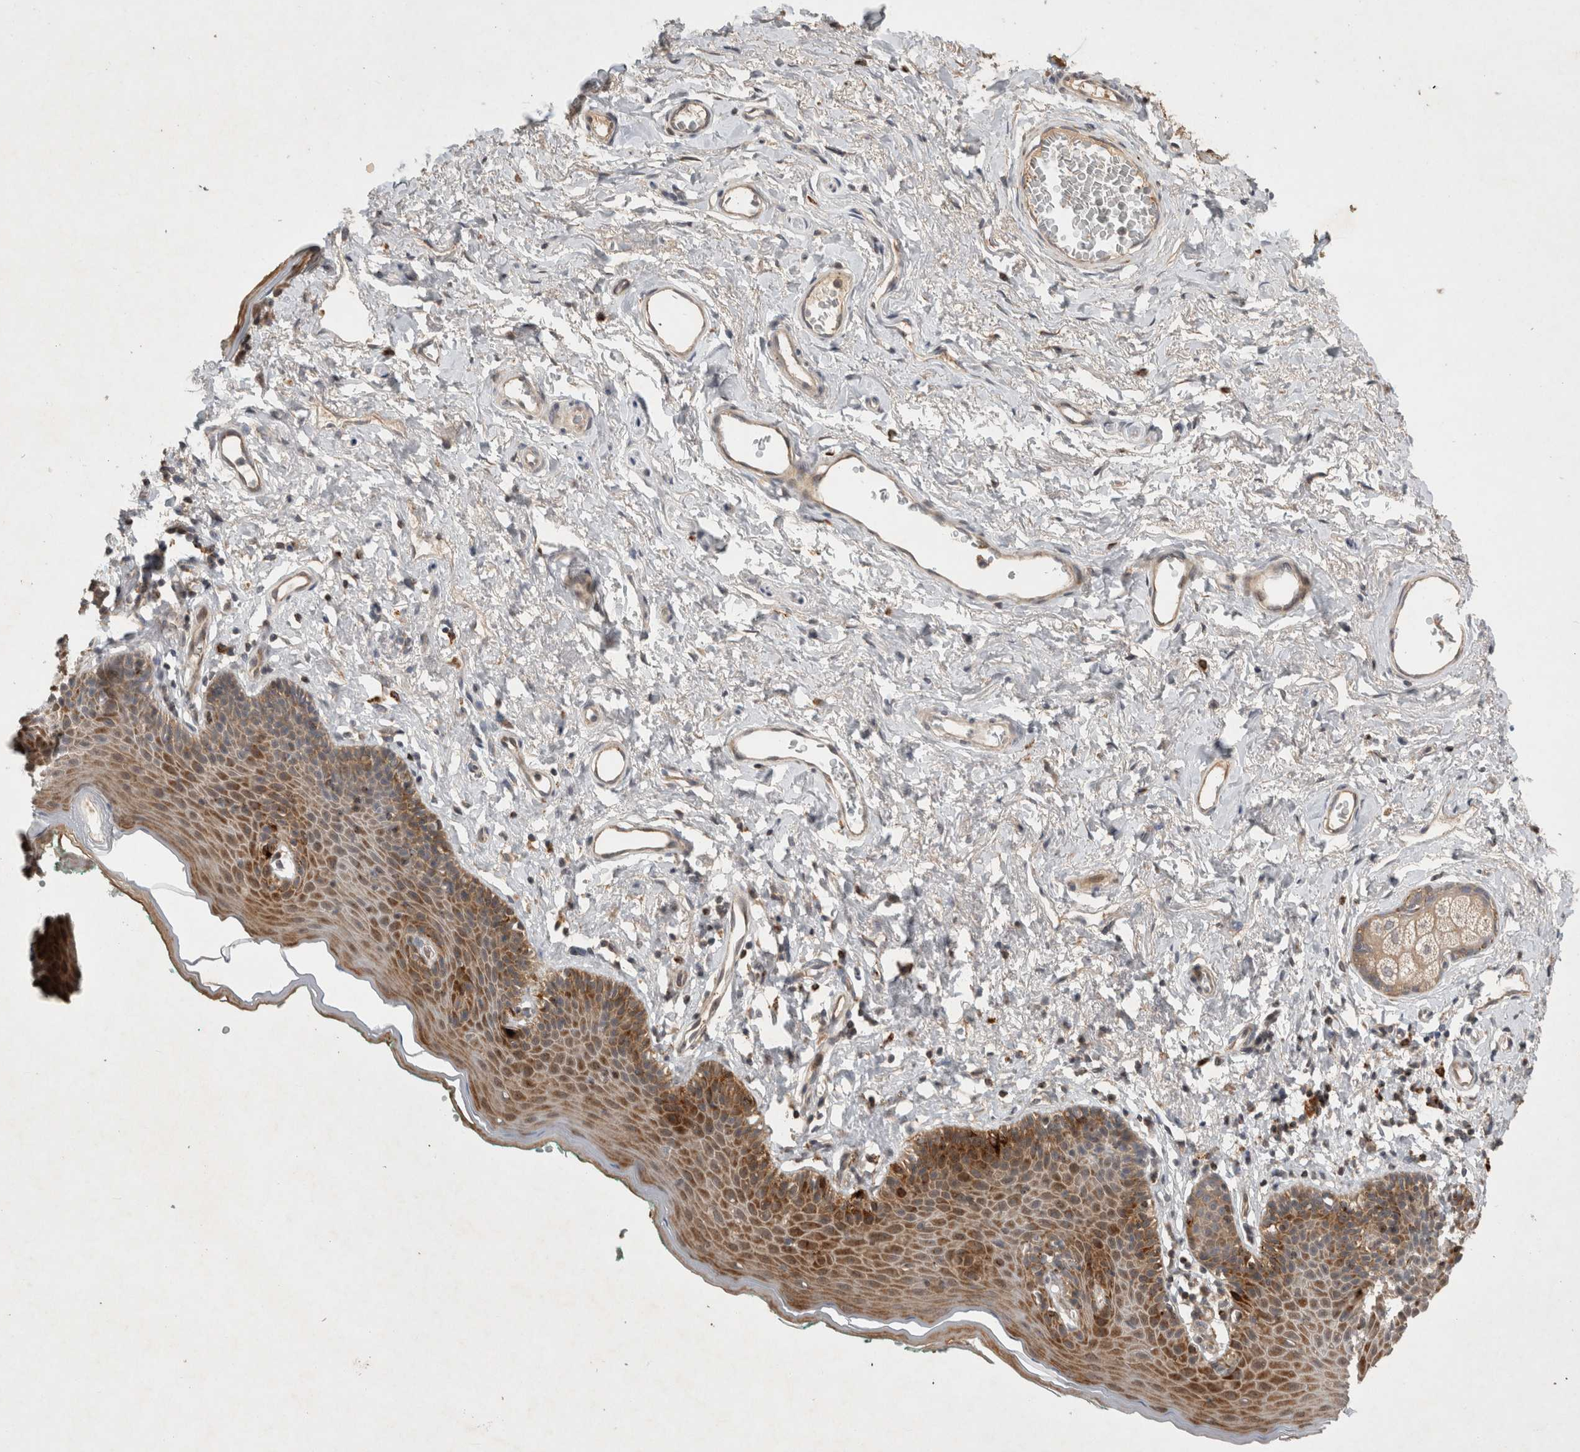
{"staining": {"intensity": "strong", "quantity": "25%-75%", "location": "cytoplasmic/membranous"}, "tissue": "skin", "cell_type": "Epidermal cells", "image_type": "normal", "snomed": [{"axis": "morphology", "description": "Normal tissue, NOS"}, {"axis": "topography", "description": "Vulva"}], "caption": "Immunohistochemistry micrograph of normal human skin stained for a protein (brown), which displays high levels of strong cytoplasmic/membranous positivity in approximately 25%-75% of epidermal cells.", "gene": "SERAC1", "patient": {"sex": "female", "age": 66}}